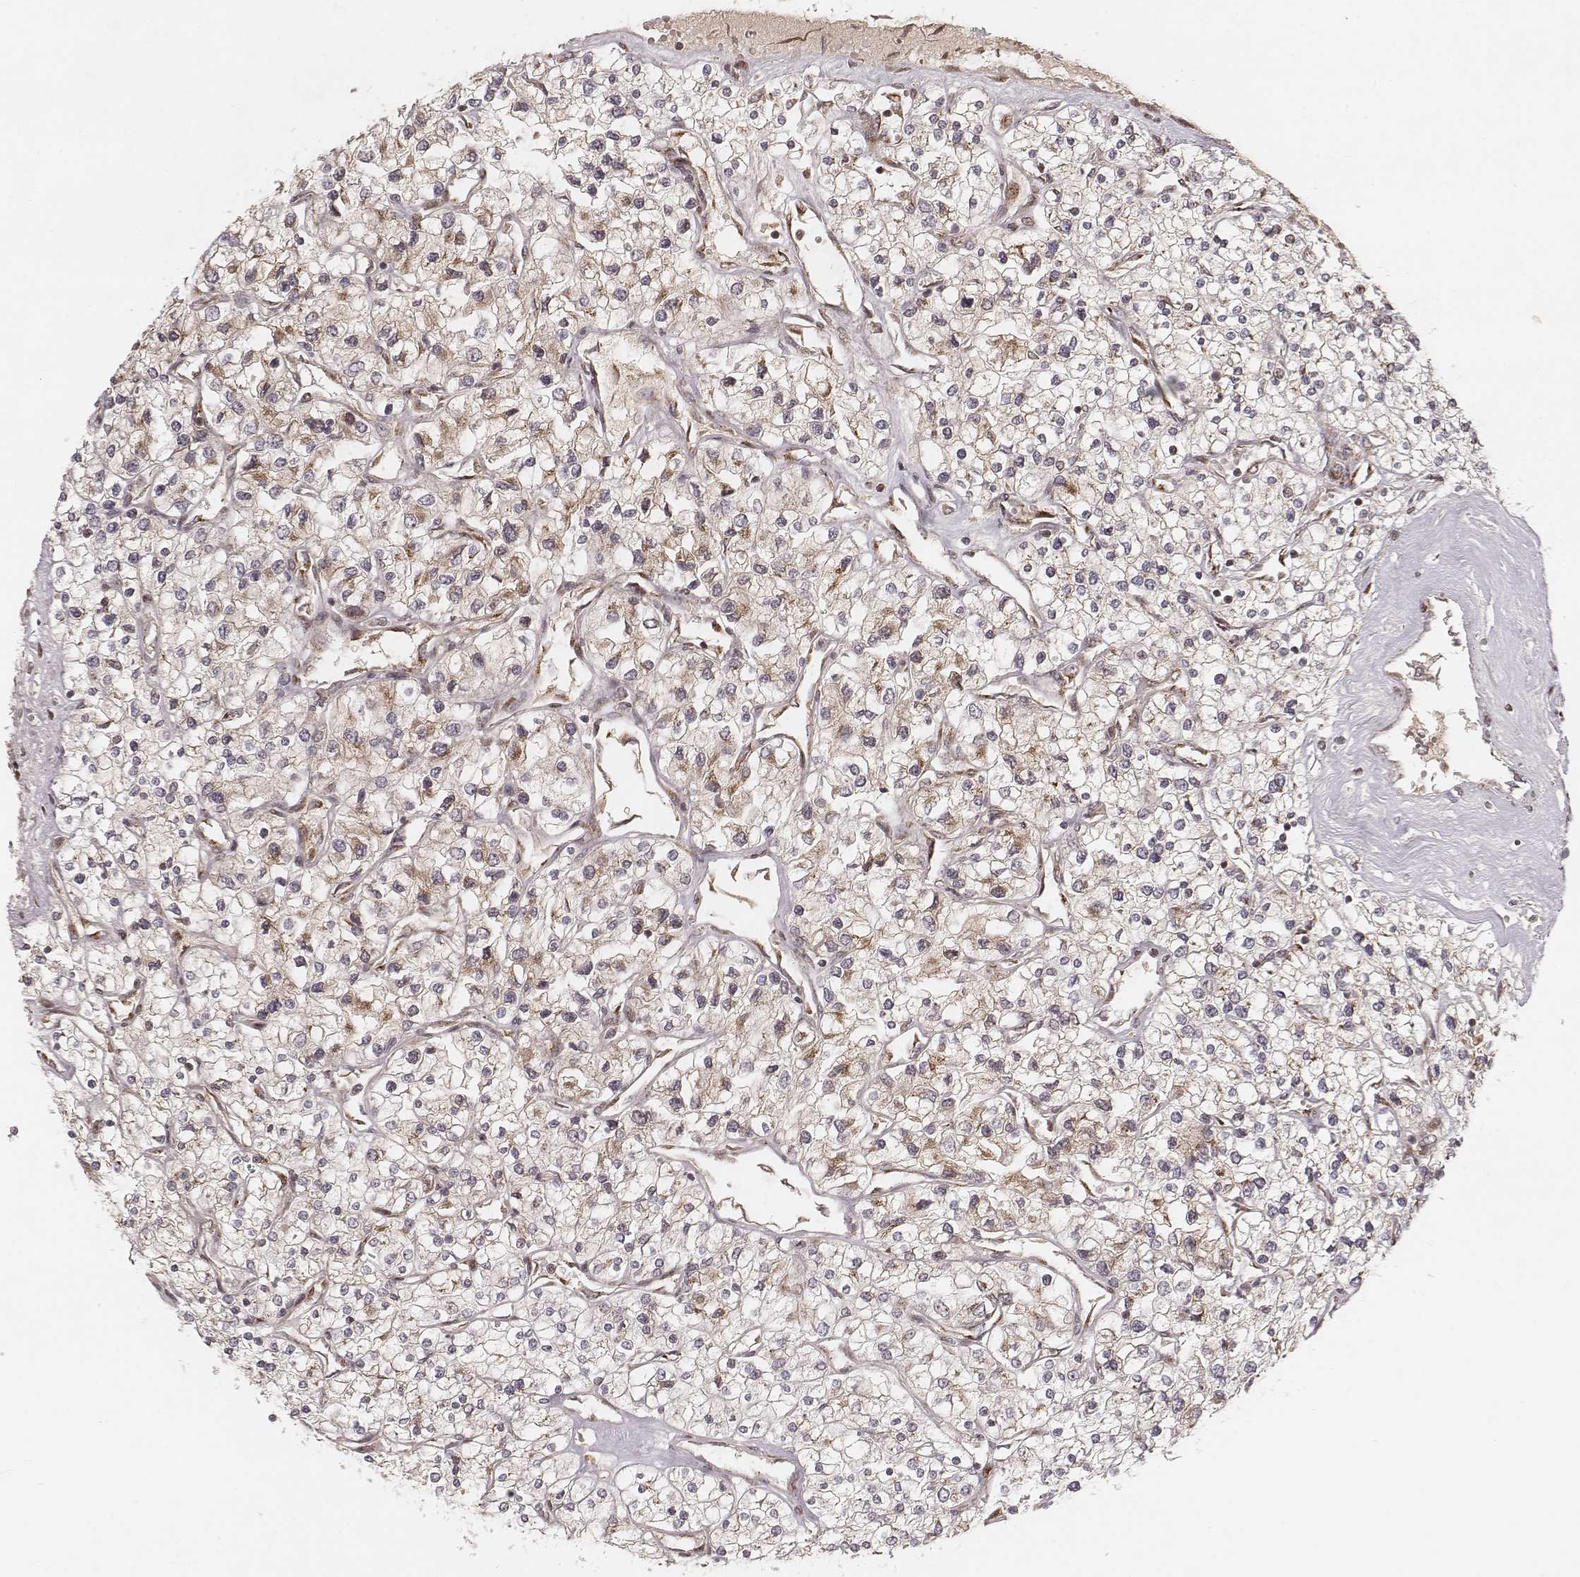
{"staining": {"intensity": "weak", "quantity": ">75%", "location": "cytoplasmic/membranous"}, "tissue": "renal cancer", "cell_type": "Tumor cells", "image_type": "cancer", "snomed": [{"axis": "morphology", "description": "Adenocarcinoma, NOS"}, {"axis": "topography", "description": "Kidney"}], "caption": "The photomicrograph exhibits staining of renal cancer (adenocarcinoma), revealing weak cytoplasmic/membranous protein expression (brown color) within tumor cells. Immunohistochemistry (ihc) stains the protein of interest in brown and the nuclei are stained blue.", "gene": "MYO19", "patient": {"sex": "male", "age": 80}}